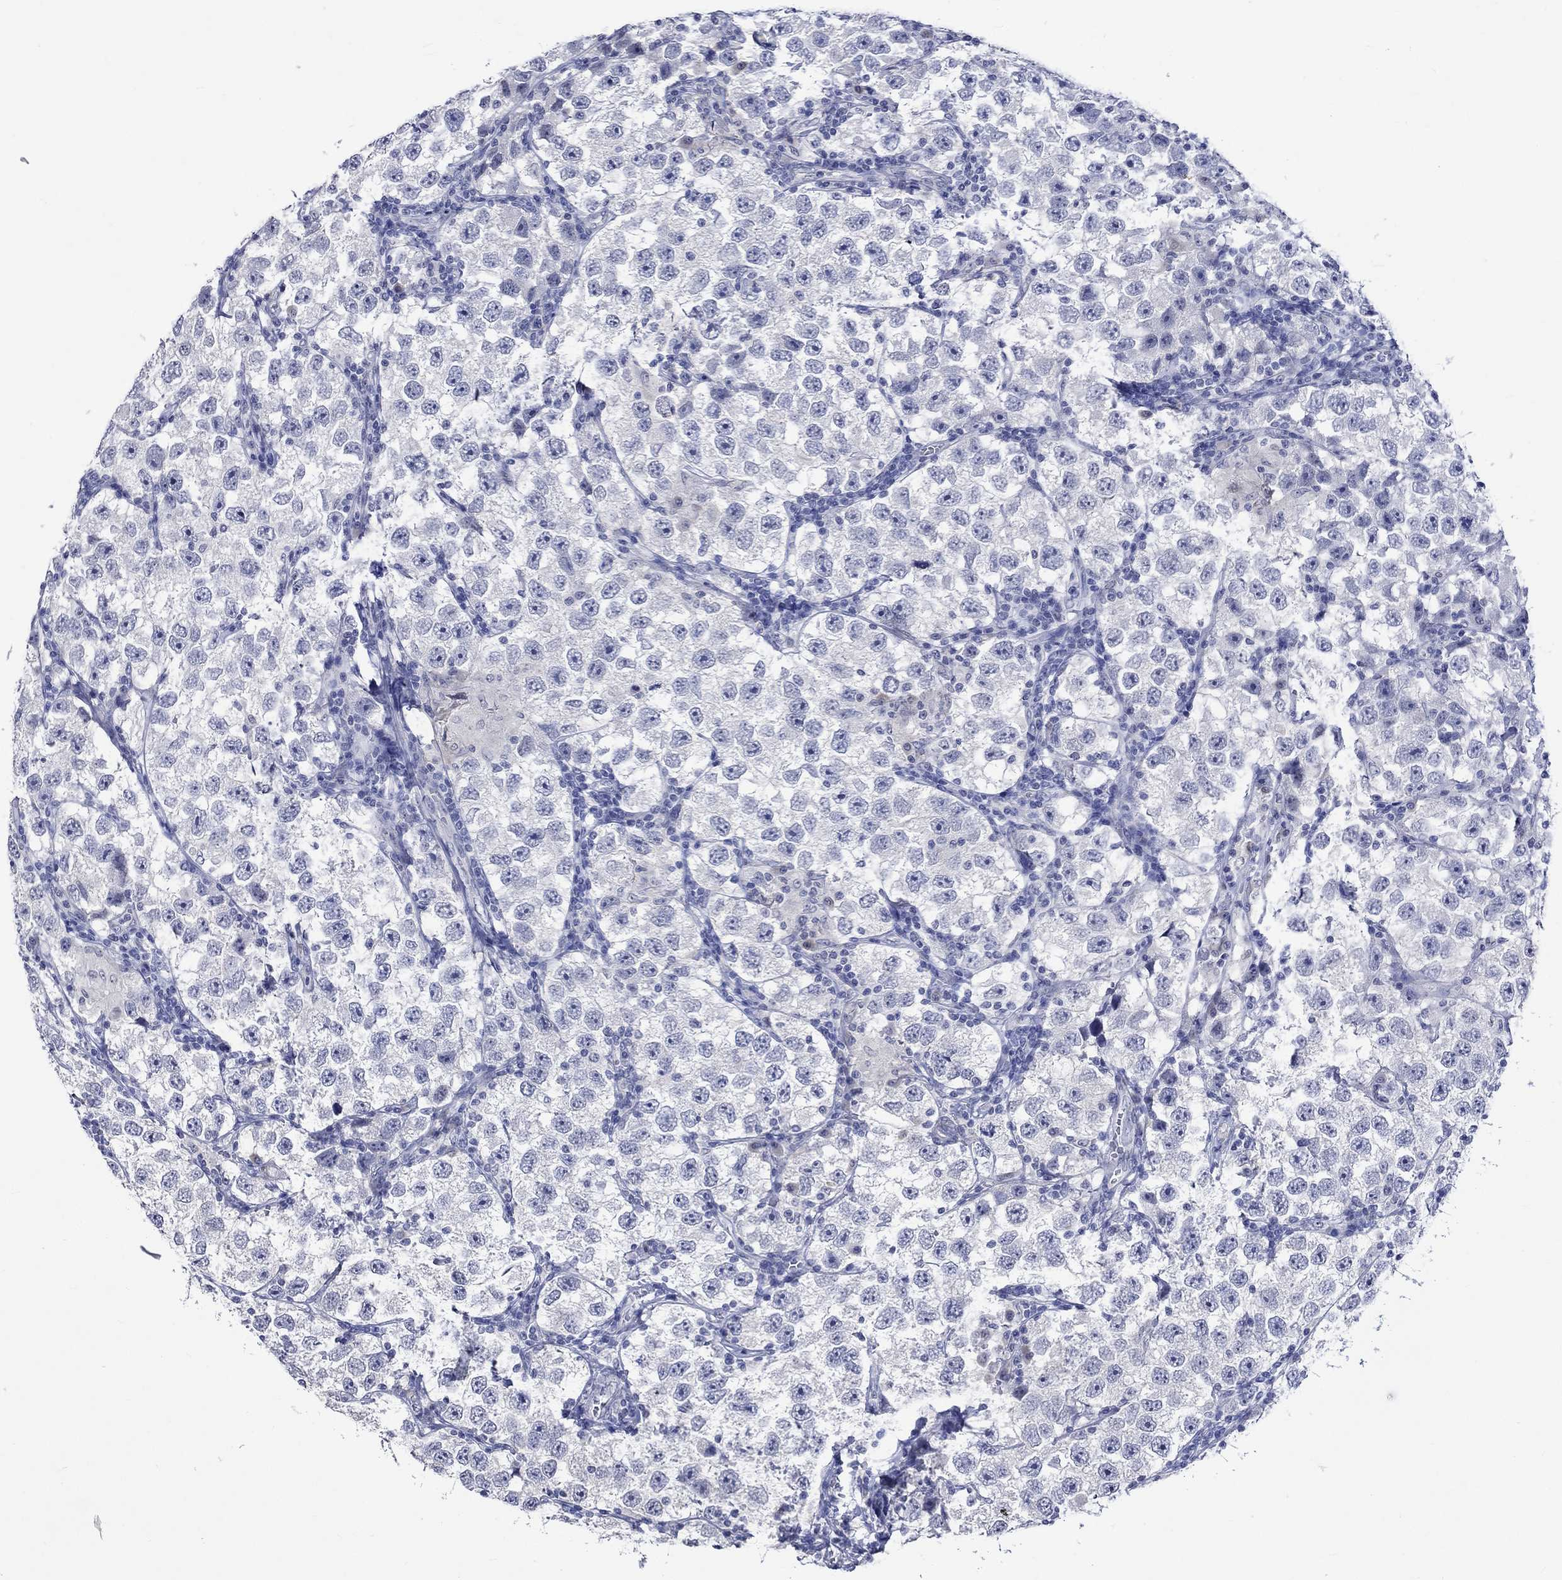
{"staining": {"intensity": "negative", "quantity": "none", "location": "none"}, "tissue": "testis cancer", "cell_type": "Tumor cells", "image_type": "cancer", "snomed": [{"axis": "morphology", "description": "Seminoma, NOS"}, {"axis": "topography", "description": "Testis"}], "caption": "Immunohistochemistry photomicrograph of human testis cancer (seminoma) stained for a protein (brown), which displays no expression in tumor cells.", "gene": "CRYAB", "patient": {"sex": "male", "age": 26}}